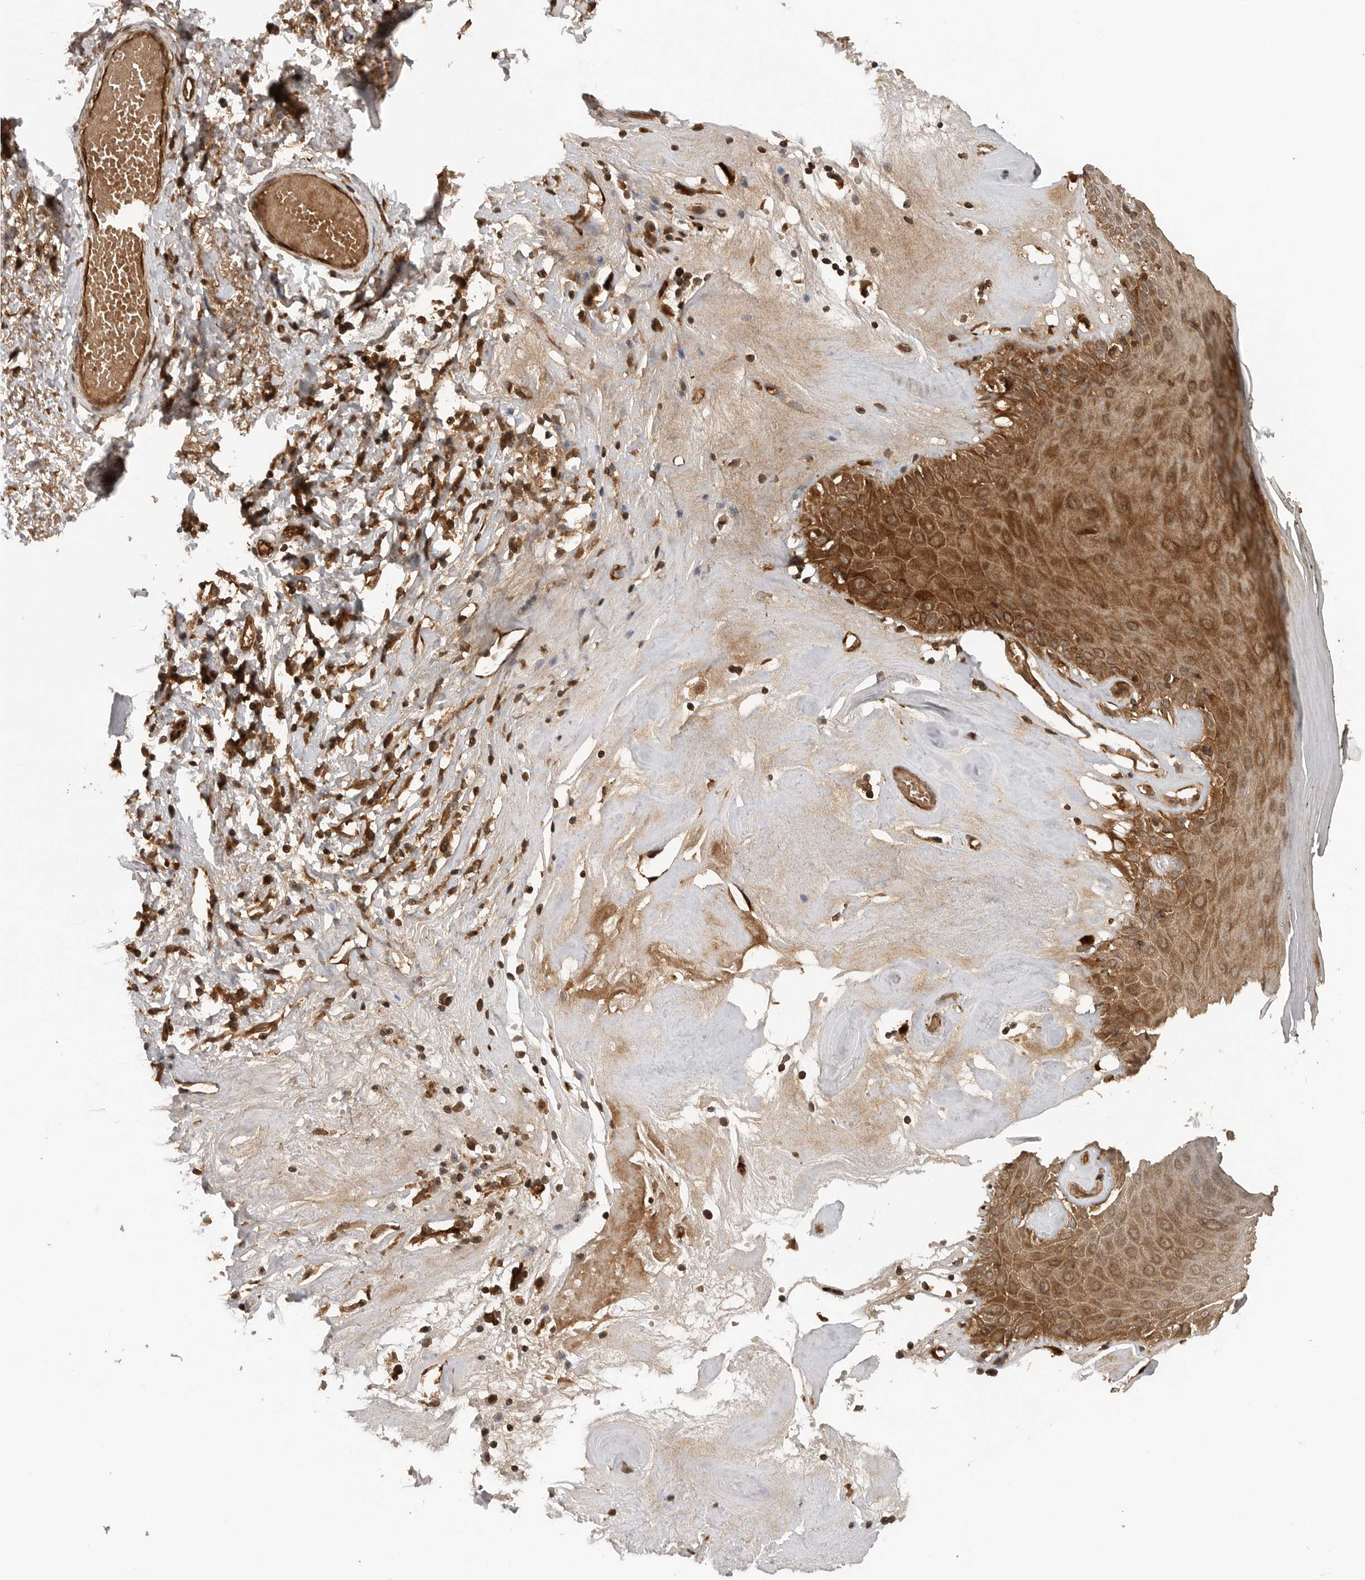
{"staining": {"intensity": "strong", "quantity": ">75%", "location": "cytoplasmic/membranous"}, "tissue": "skin", "cell_type": "Epidermal cells", "image_type": "normal", "snomed": [{"axis": "morphology", "description": "Normal tissue, NOS"}, {"axis": "morphology", "description": "Inflammation, NOS"}, {"axis": "topography", "description": "Vulva"}], "caption": "The photomicrograph exhibits immunohistochemical staining of normal skin. There is strong cytoplasmic/membranous staining is present in about >75% of epidermal cells. (DAB = brown stain, brightfield microscopy at high magnification).", "gene": "PRDX4", "patient": {"sex": "female", "age": 84}}